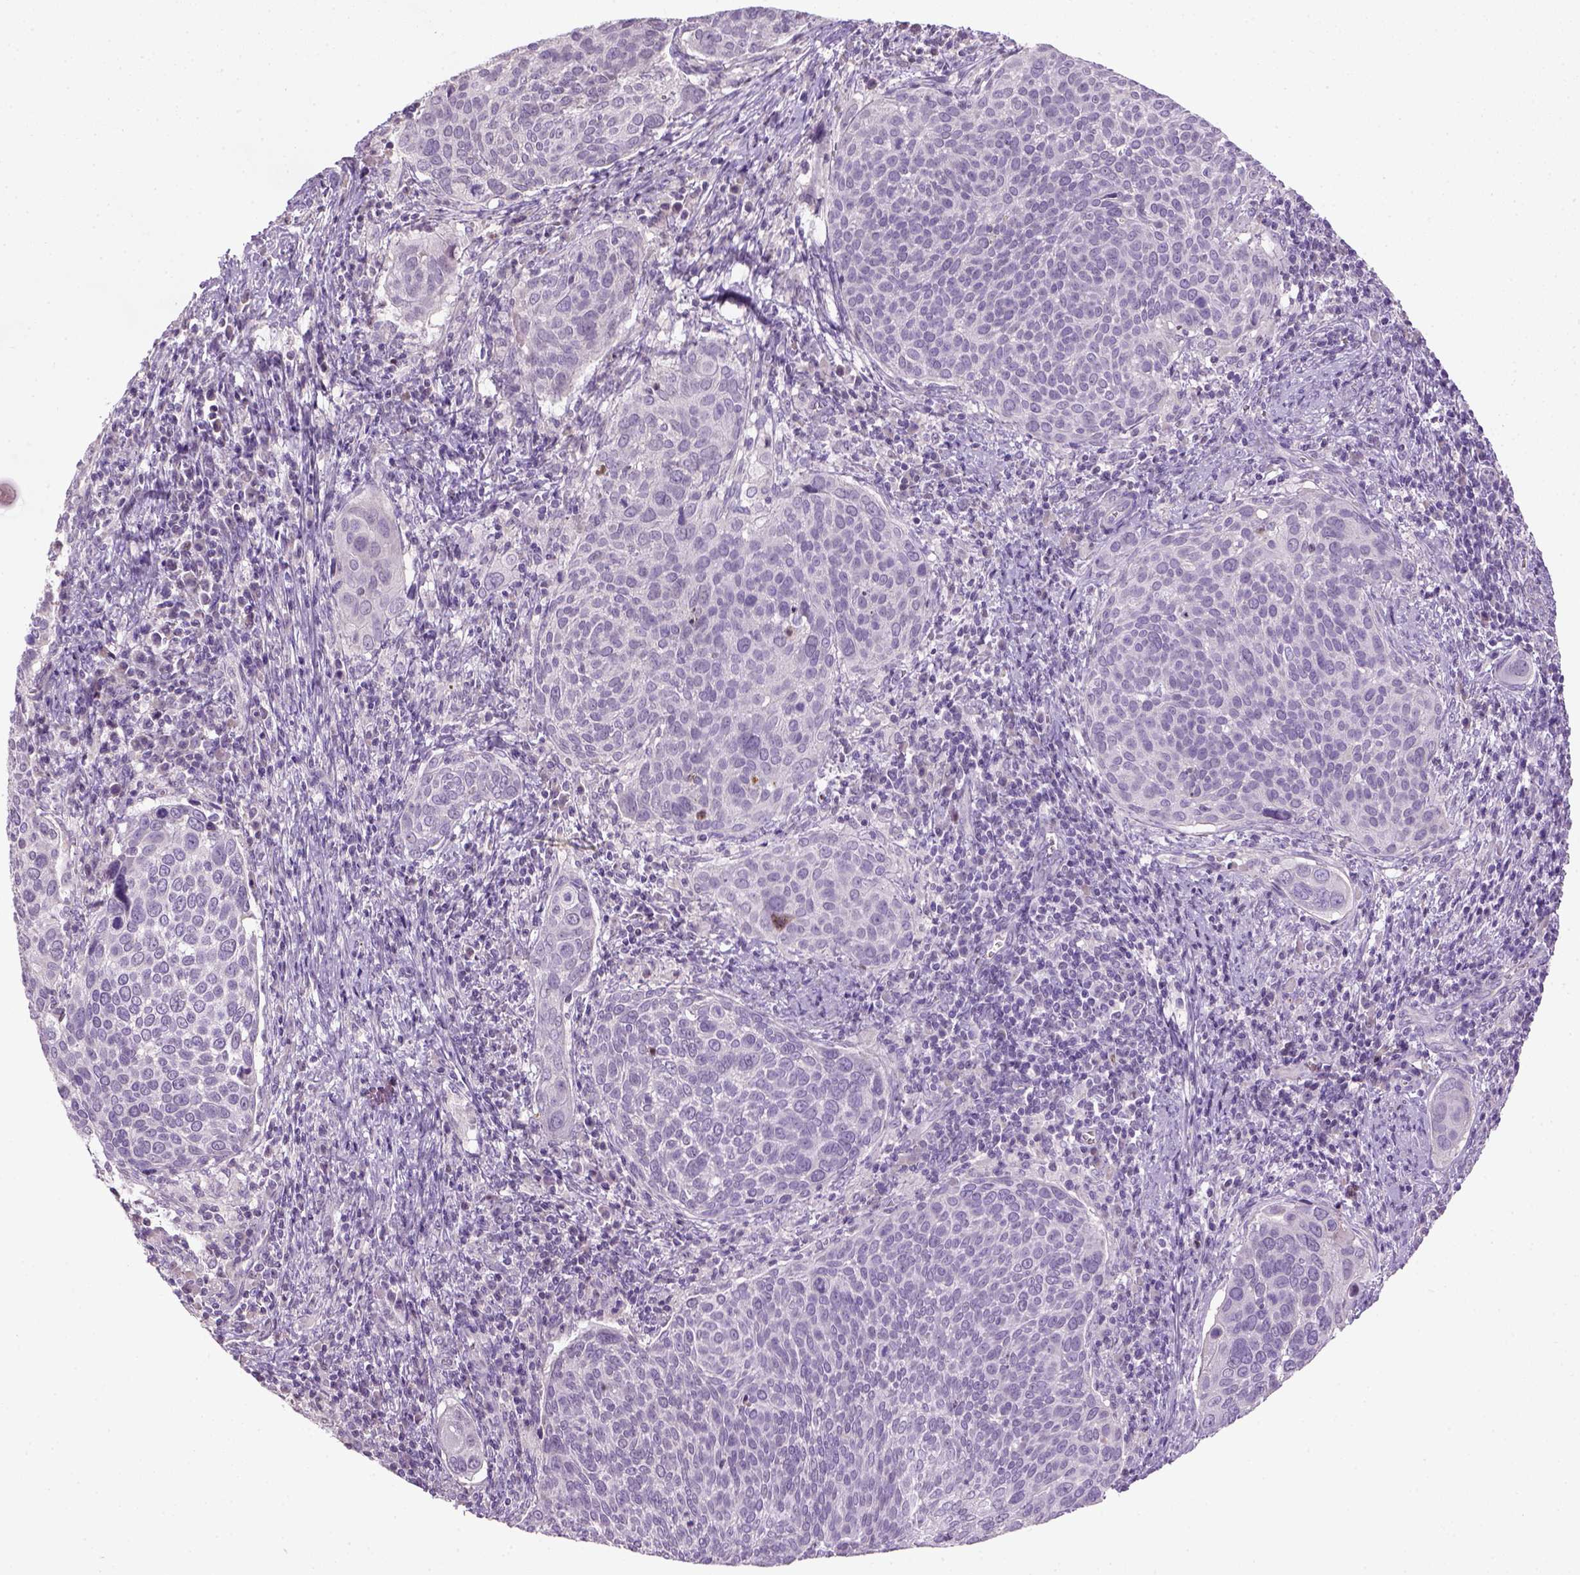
{"staining": {"intensity": "negative", "quantity": "none", "location": "none"}, "tissue": "cervical cancer", "cell_type": "Tumor cells", "image_type": "cancer", "snomed": [{"axis": "morphology", "description": "Squamous cell carcinoma, NOS"}, {"axis": "topography", "description": "Cervix"}], "caption": "An image of human cervical cancer (squamous cell carcinoma) is negative for staining in tumor cells.", "gene": "NUDT6", "patient": {"sex": "female", "age": 39}}